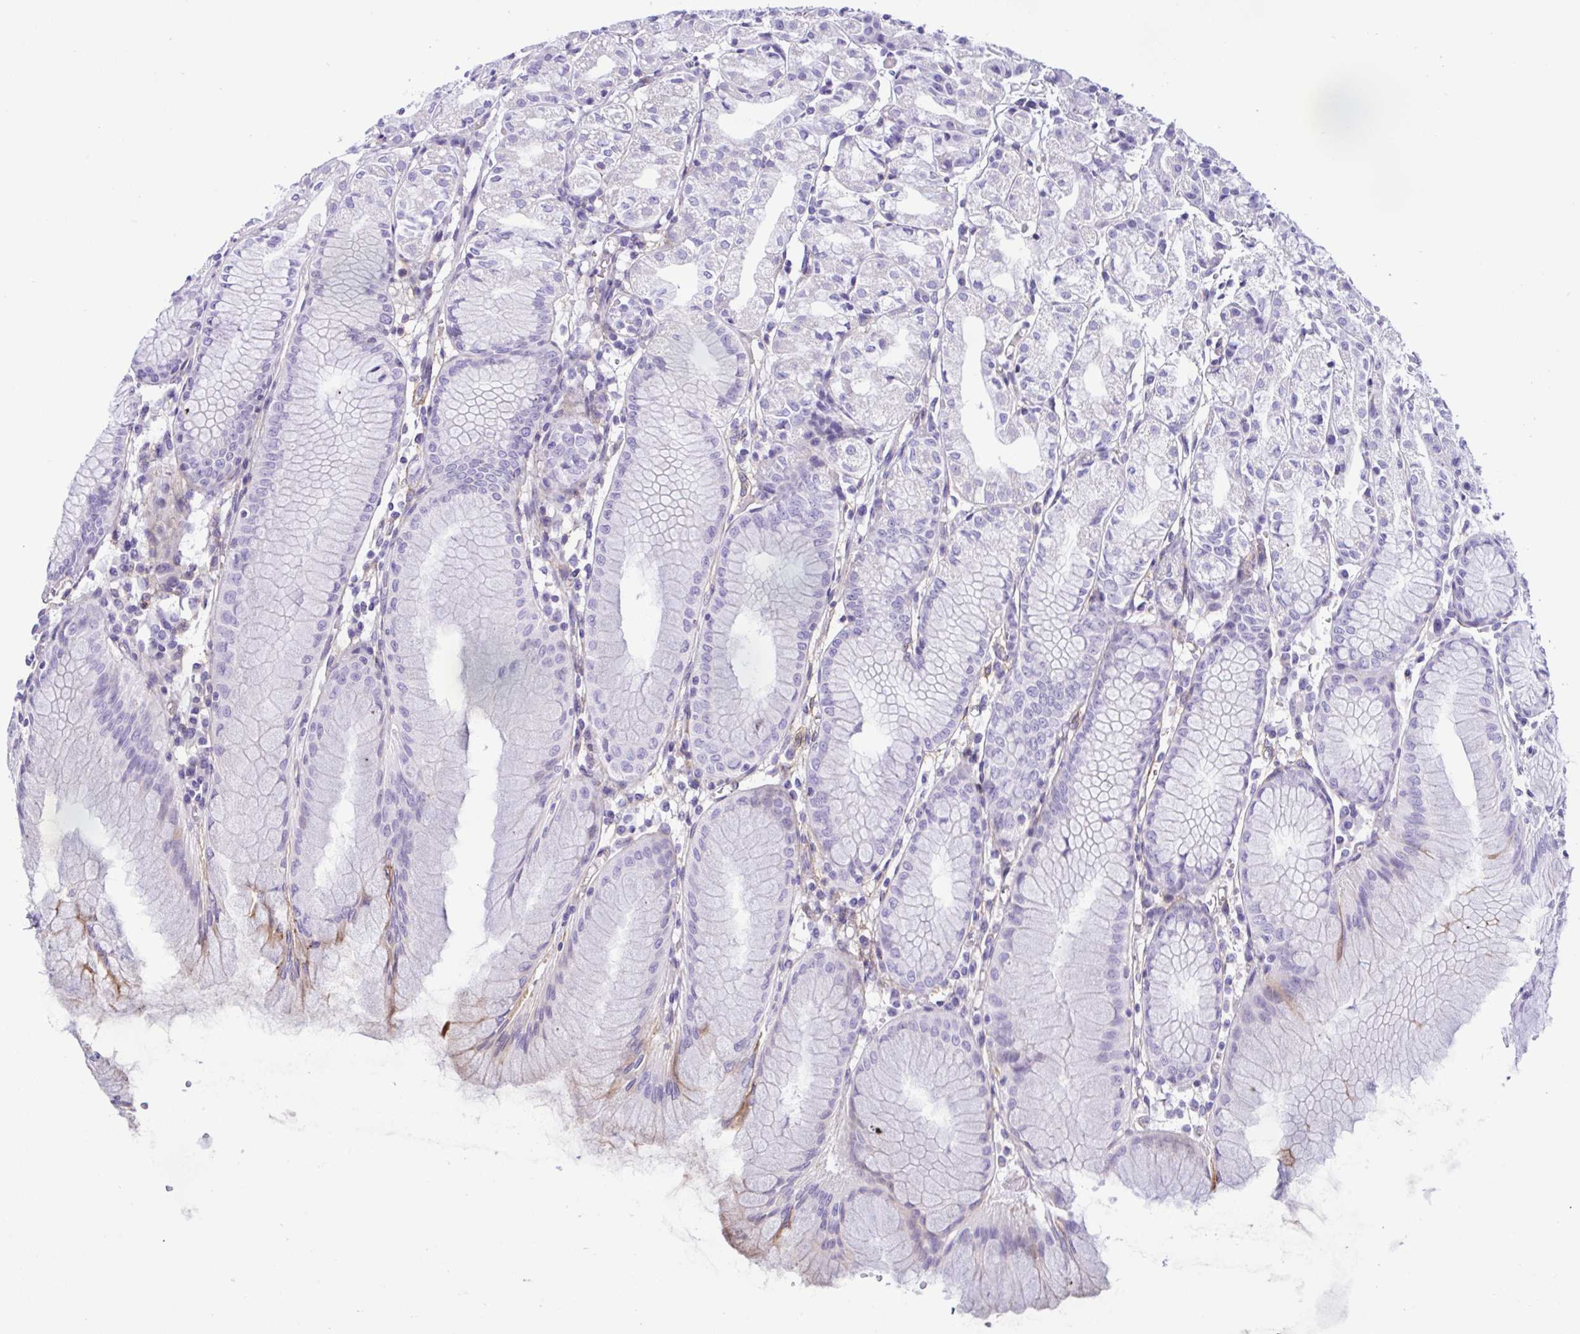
{"staining": {"intensity": "negative", "quantity": "none", "location": "none"}, "tissue": "stomach", "cell_type": "Glandular cells", "image_type": "normal", "snomed": [{"axis": "morphology", "description": "Normal tissue, NOS"}, {"axis": "topography", "description": "Stomach"}], "caption": "This is an IHC photomicrograph of normal stomach. There is no staining in glandular cells.", "gene": "SREBF1", "patient": {"sex": "female", "age": 57}}